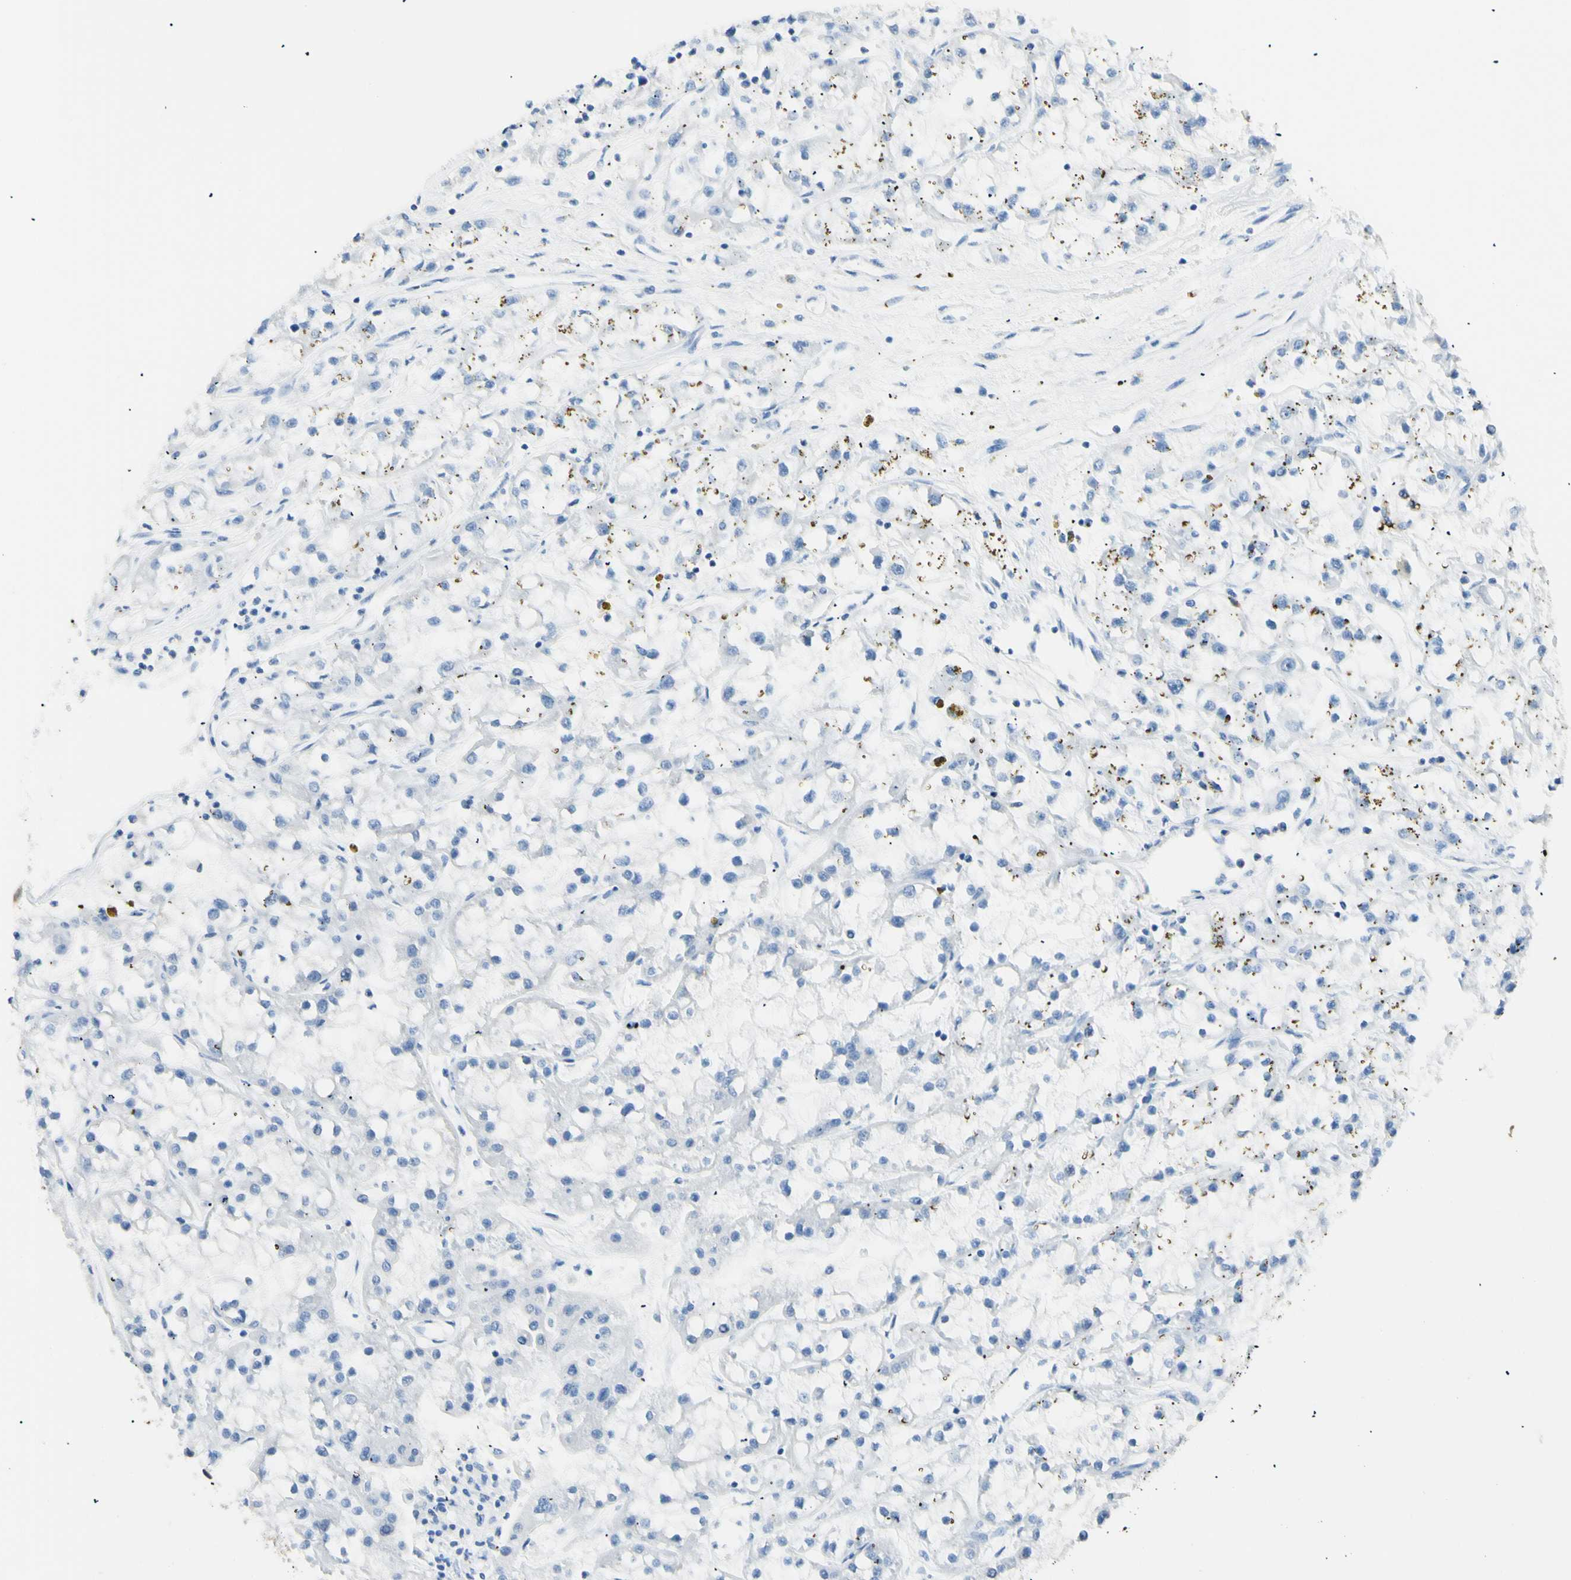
{"staining": {"intensity": "negative", "quantity": "none", "location": "none"}, "tissue": "renal cancer", "cell_type": "Tumor cells", "image_type": "cancer", "snomed": [{"axis": "morphology", "description": "Adenocarcinoma, NOS"}, {"axis": "topography", "description": "Kidney"}], "caption": "Adenocarcinoma (renal) was stained to show a protein in brown. There is no significant staining in tumor cells.", "gene": "HPCA", "patient": {"sex": "female", "age": 52}}